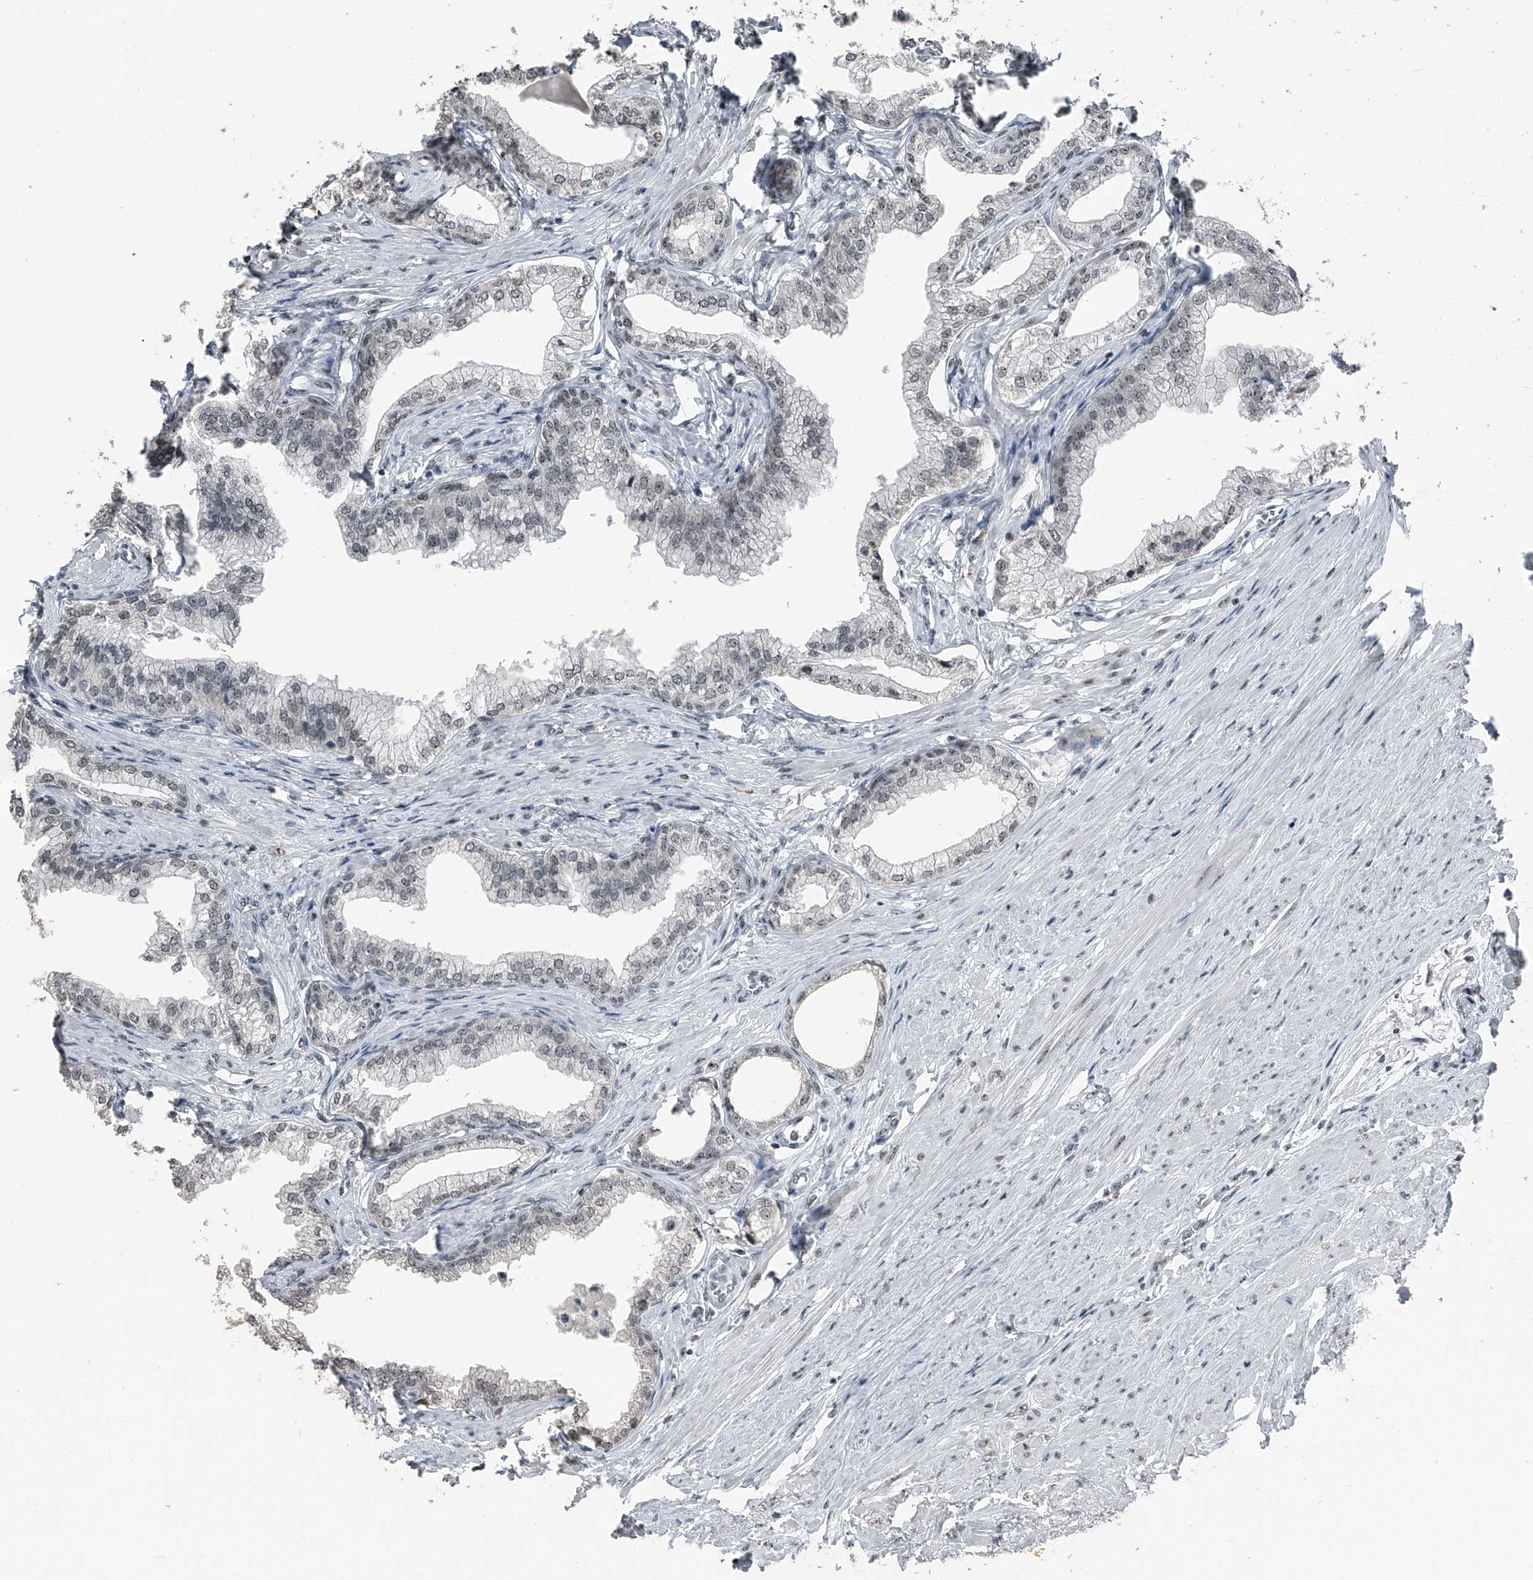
{"staining": {"intensity": "weak", "quantity": ">75%", "location": "nuclear"}, "tissue": "prostate", "cell_type": "Glandular cells", "image_type": "normal", "snomed": [{"axis": "morphology", "description": "Normal tissue, NOS"}, {"axis": "morphology", "description": "Urothelial carcinoma, Low grade"}, {"axis": "topography", "description": "Urinary bladder"}, {"axis": "topography", "description": "Prostate"}], "caption": "DAB immunohistochemical staining of benign prostate displays weak nuclear protein staining in about >75% of glandular cells. Ihc stains the protein of interest in brown and the nuclei are stained blue.", "gene": "TCOF1", "patient": {"sex": "male", "age": 60}}